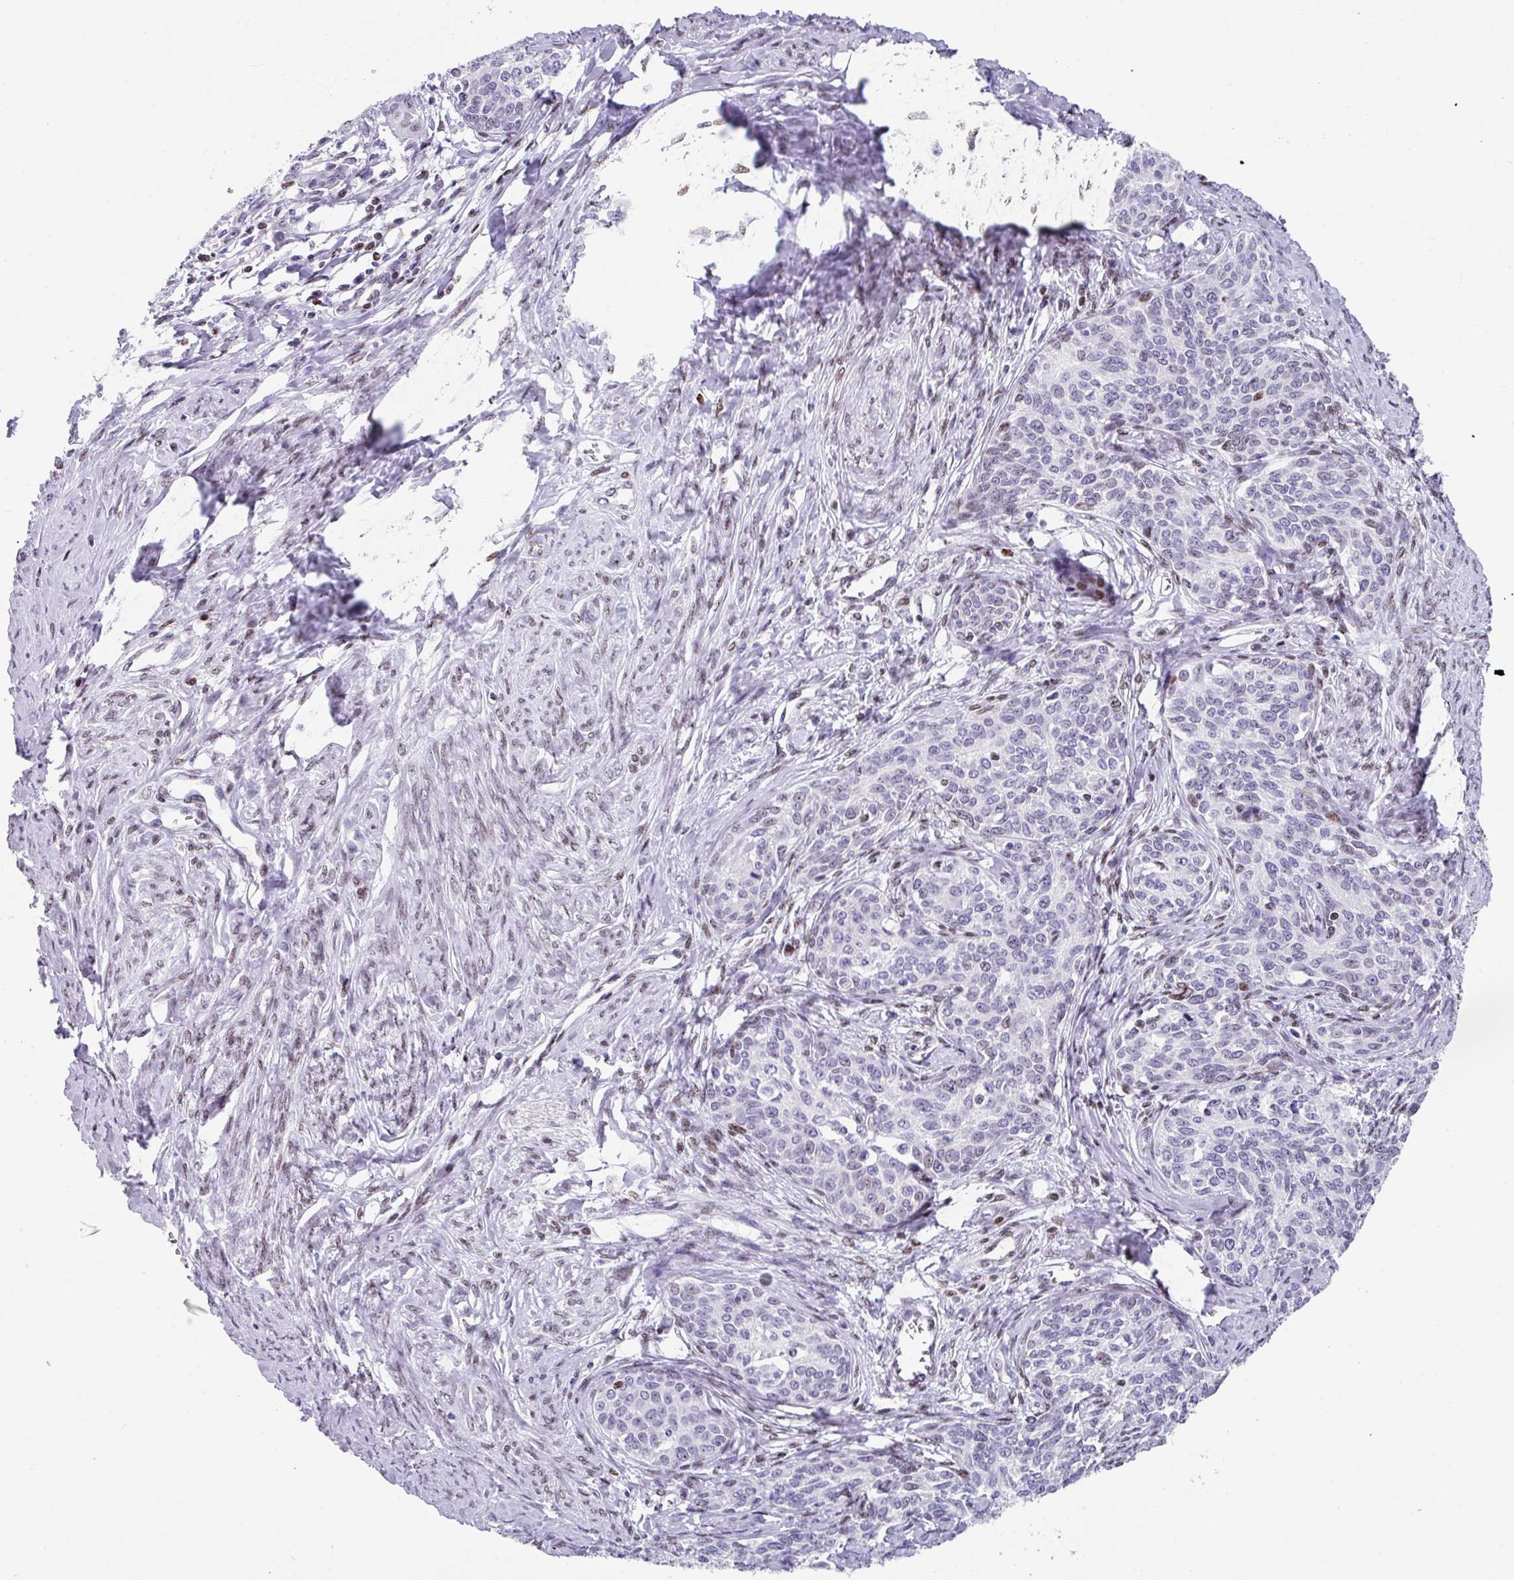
{"staining": {"intensity": "weak", "quantity": "<25%", "location": "nuclear"}, "tissue": "cervical cancer", "cell_type": "Tumor cells", "image_type": "cancer", "snomed": [{"axis": "morphology", "description": "Squamous cell carcinoma, NOS"}, {"axis": "morphology", "description": "Adenocarcinoma, NOS"}, {"axis": "topography", "description": "Cervix"}], "caption": "Immunohistochemical staining of human cervical cancer displays no significant expression in tumor cells.", "gene": "TCF3", "patient": {"sex": "female", "age": 52}}